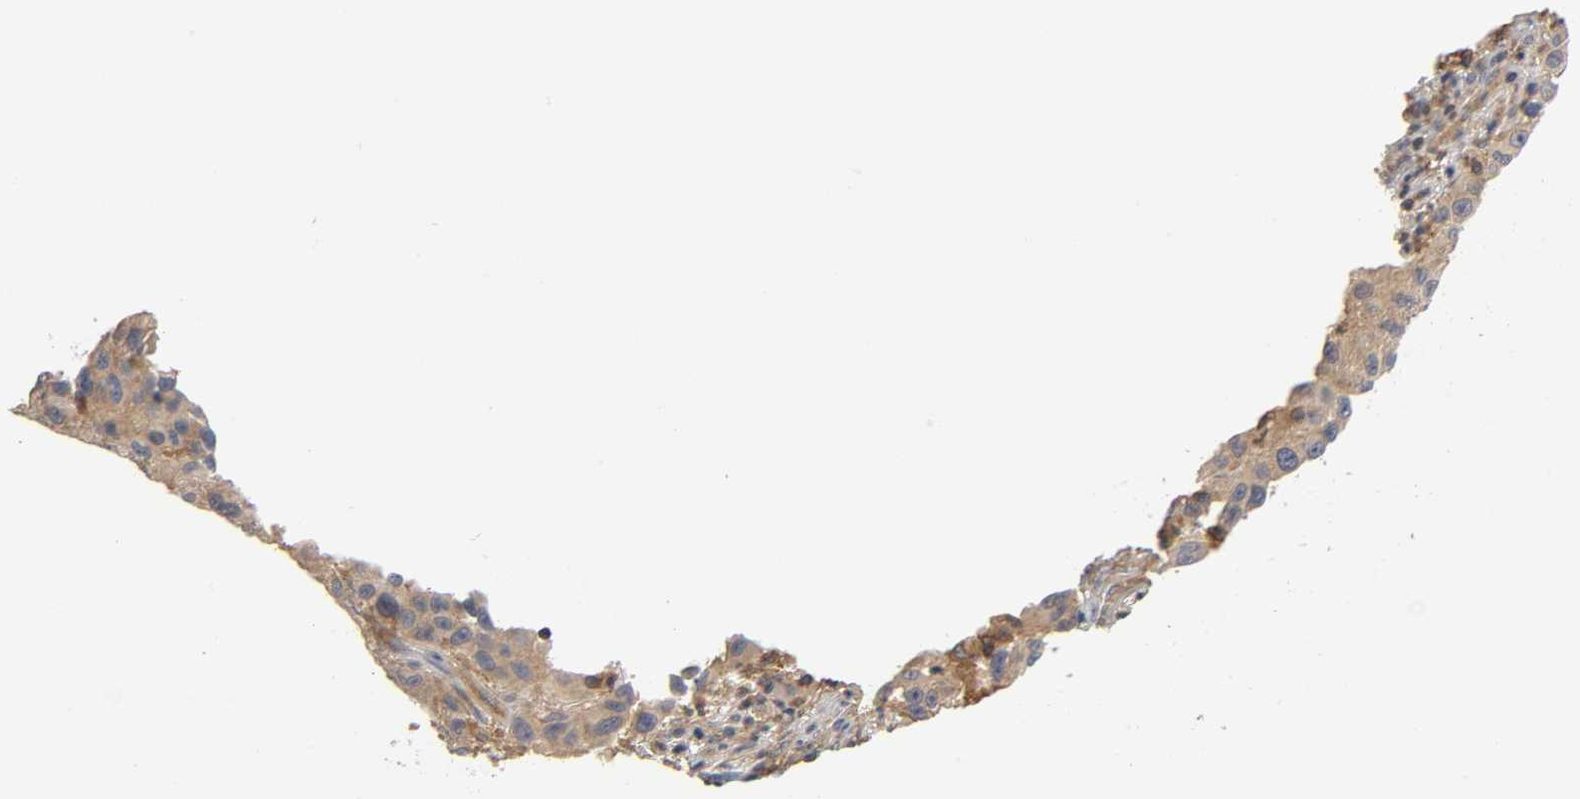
{"staining": {"intensity": "moderate", "quantity": ">75%", "location": "cytoplasmic/membranous"}, "tissue": "melanoma", "cell_type": "Tumor cells", "image_type": "cancer", "snomed": [{"axis": "morphology", "description": "Malignant melanoma, Metastatic site"}, {"axis": "topography", "description": "Lymph node"}], "caption": "Melanoma stained for a protein exhibits moderate cytoplasmic/membranous positivity in tumor cells.", "gene": "ACTR2", "patient": {"sex": "male", "age": 61}}